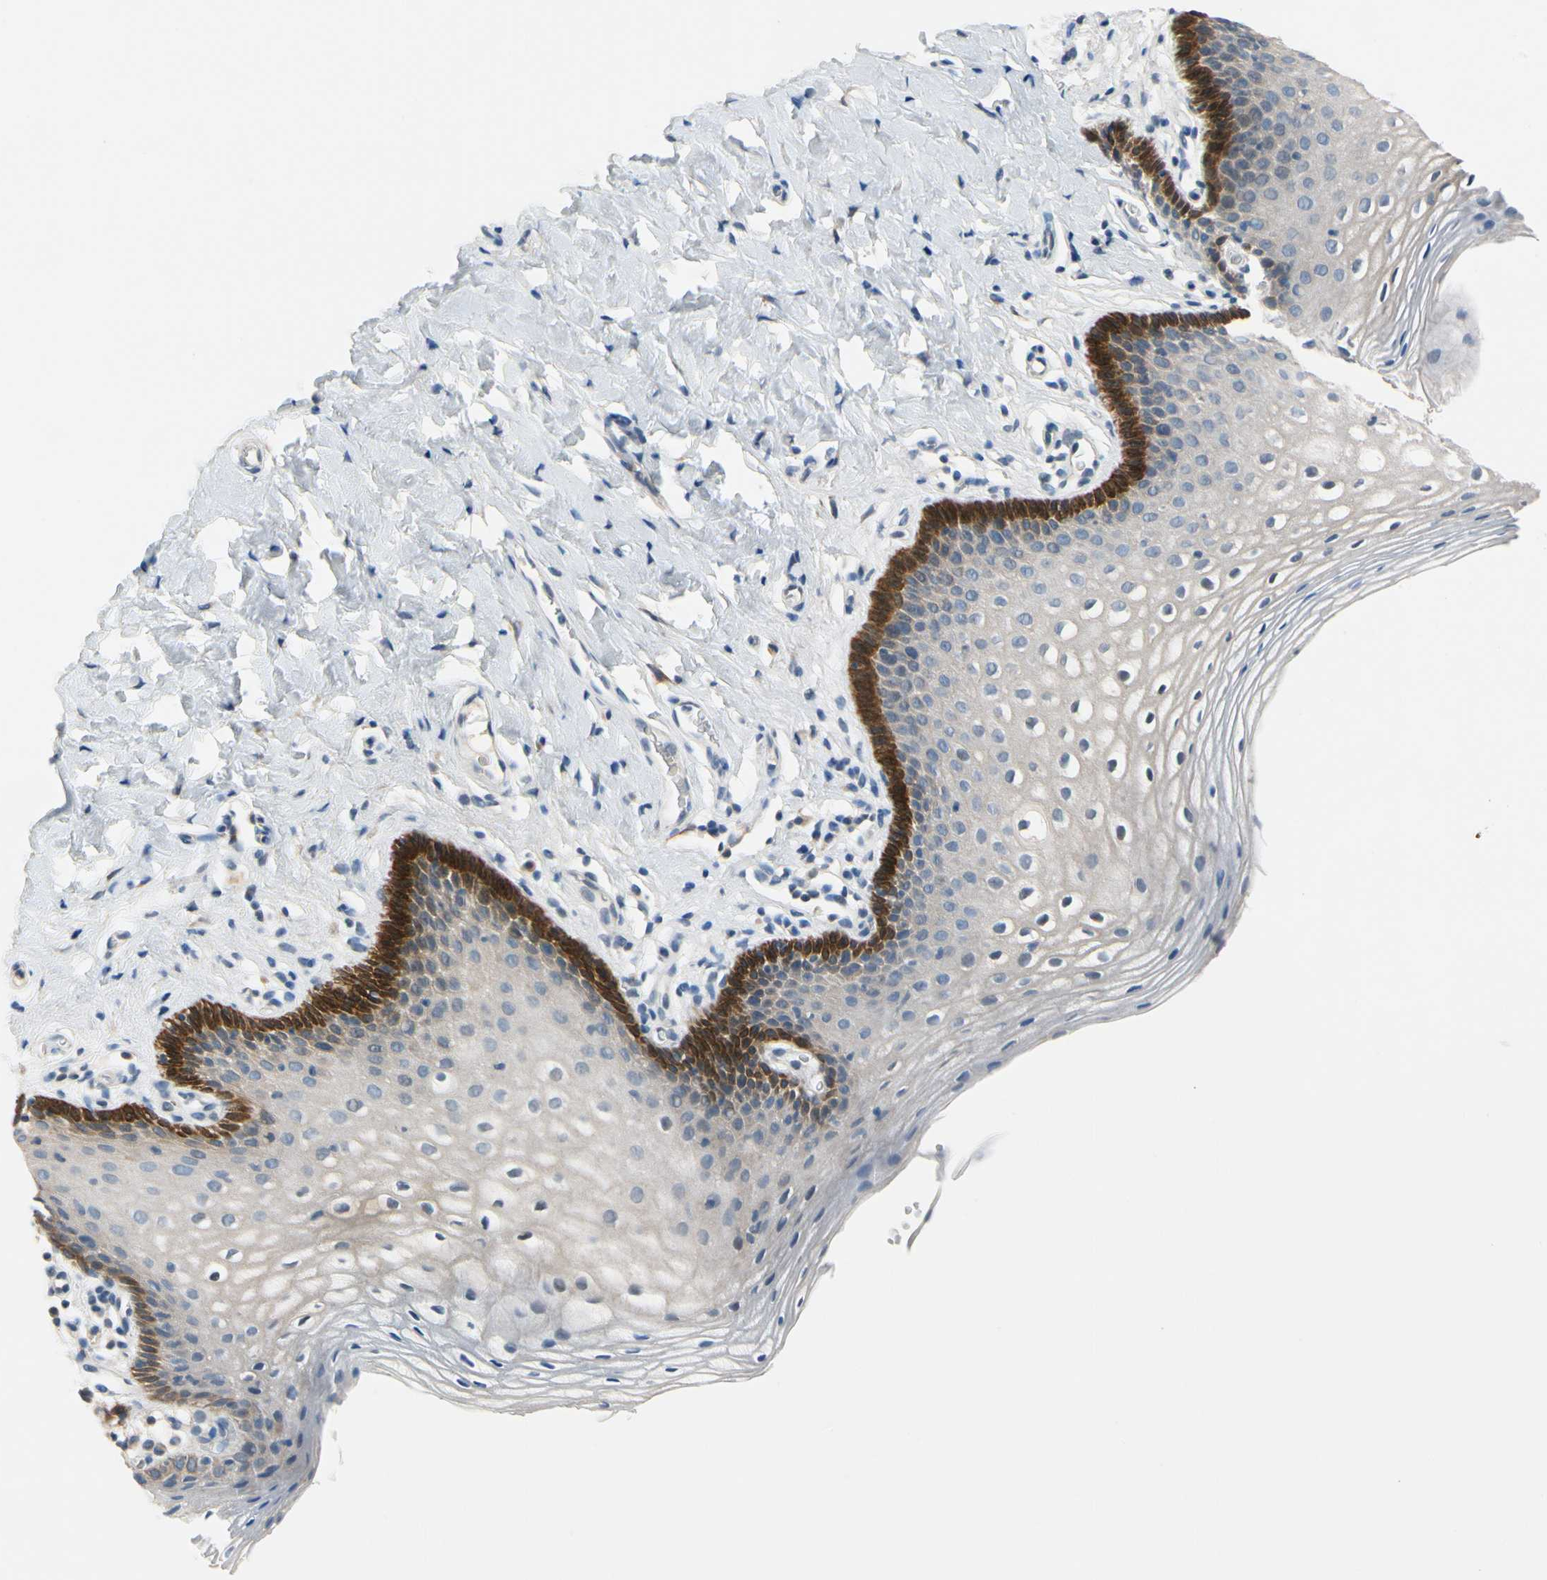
{"staining": {"intensity": "strong", "quantity": "<25%", "location": "cytoplasmic/membranous"}, "tissue": "vagina", "cell_type": "Squamous epithelial cells", "image_type": "normal", "snomed": [{"axis": "morphology", "description": "Normal tissue, NOS"}, {"axis": "topography", "description": "Vagina"}], "caption": "Protein positivity by IHC demonstrates strong cytoplasmic/membranous expression in approximately <25% of squamous epithelial cells in unremarkable vagina. (DAB IHC, brown staining for protein, blue staining for nuclei).", "gene": "SLC27A6", "patient": {"sex": "female", "age": 55}}